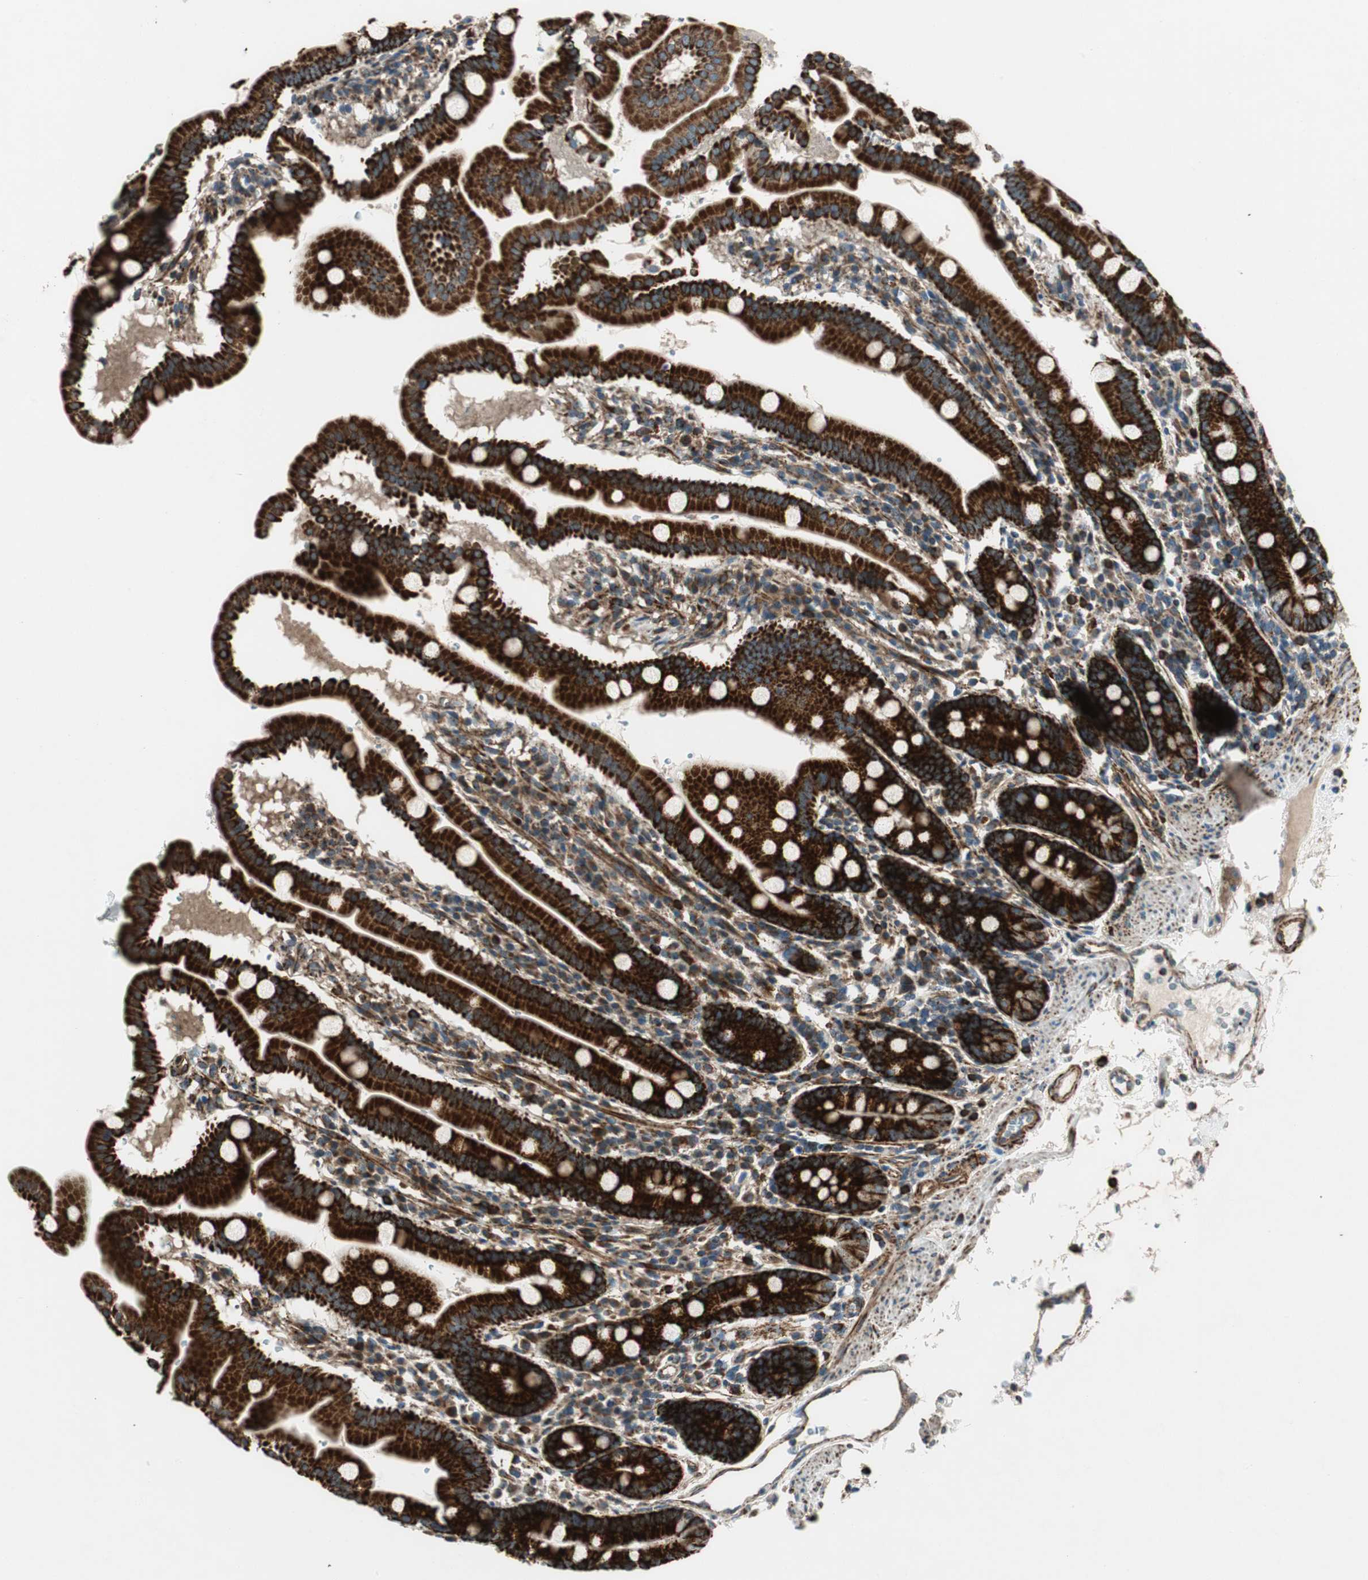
{"staining": {"intensity": "strong", "quantity": ">75%", "location": "cytoplasmic/membranous"}, "tissue": "duodenum", "cell_type": "Glandular cells", "image_type": "normal", "snomed": [{"axis": "morphology", "description": "Normal tissue, NOS"}, {"axis": "topography", "description": "Duodenum"}], "caption": "This image shows immunohistochemistry (IHC) staining of normal duodenum, with high strong cytoplasmic/membranous positivity in about >75% of glandular cells.", "gene": "AKAP1", "patient": {"sex": "male", "age": 50}}